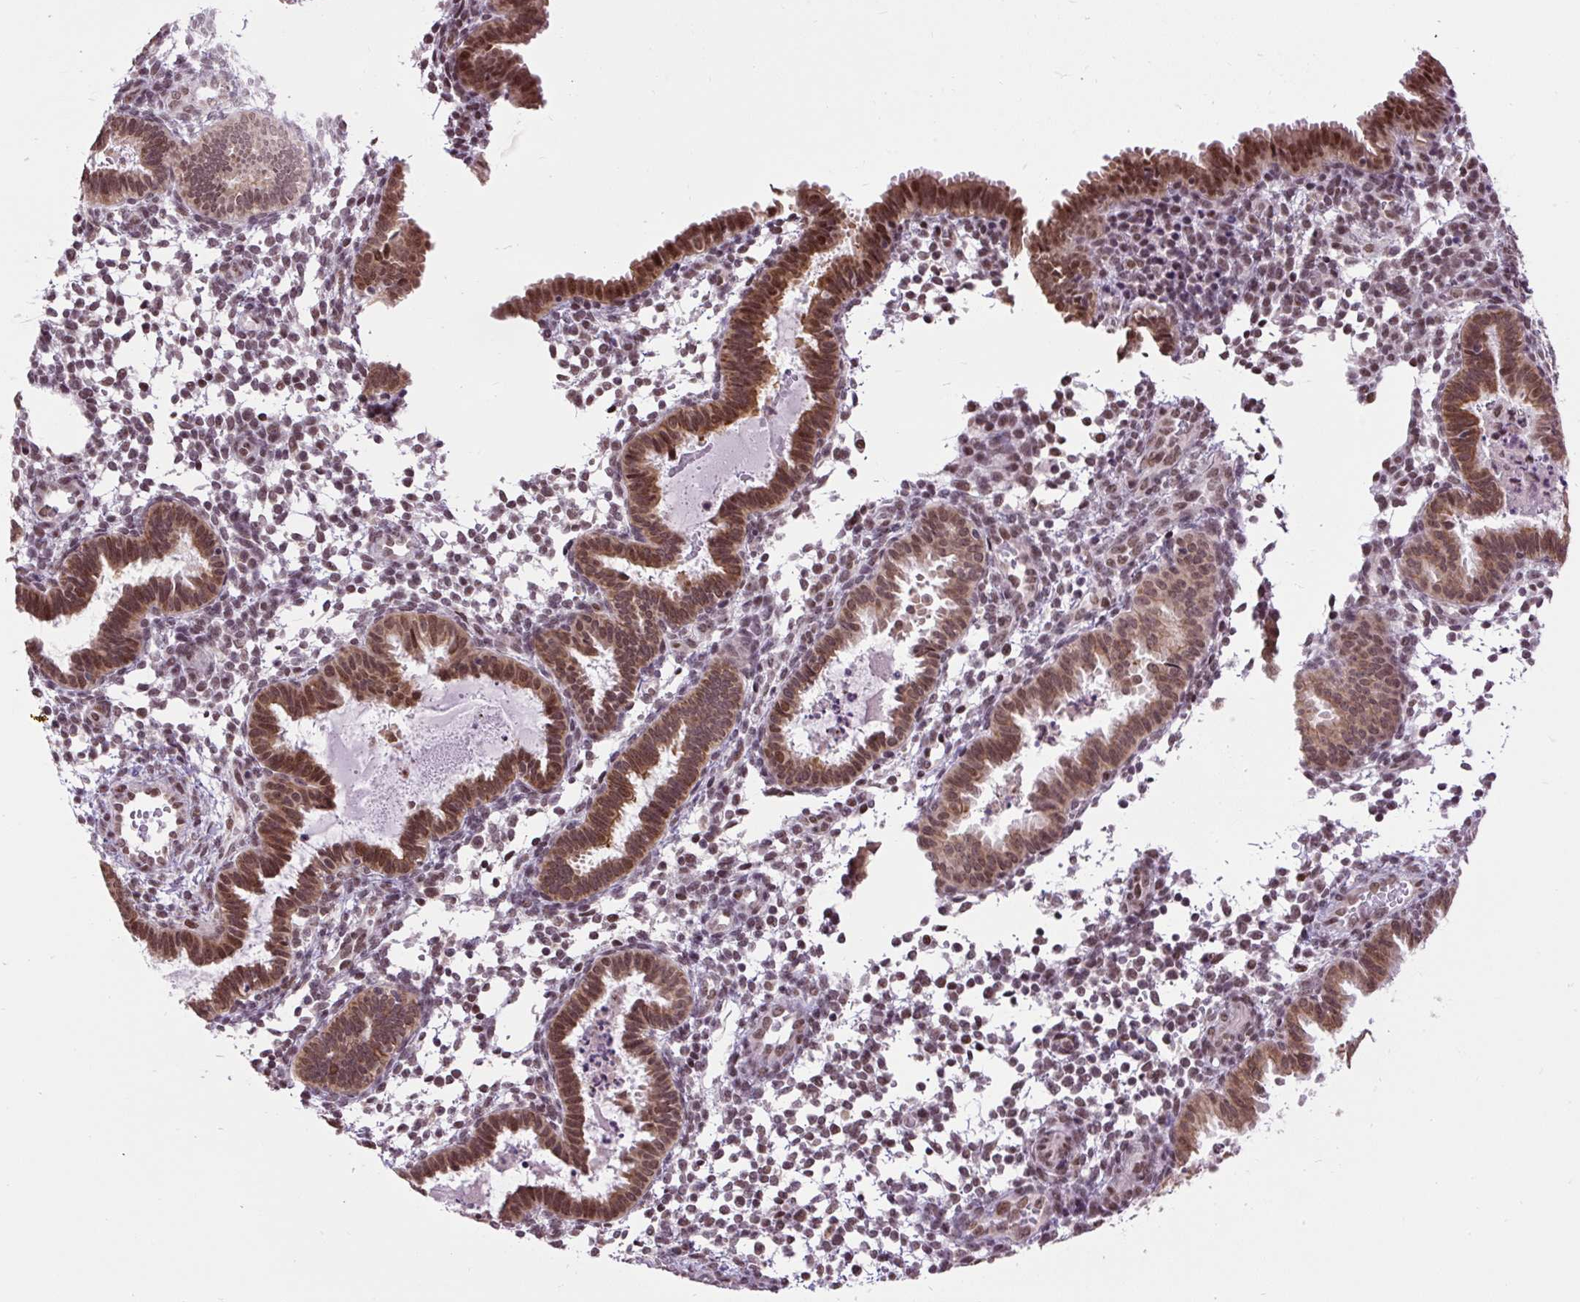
{"staining": {"intensity": "moderate", "quantity": ">75%", "location": "cytoplasmic/membranous,nuclear"}, "tissue": "endometrial cancer", "cell_type": "Tumor cells", "image_type": "cancer", "snomed": [{"axis": "morphology", "description": "Adenocarcinoma, NOS"}, {"axis": "topography", "description": "Uterus"}], "caption": "A brown stain labels moderate cytoplasmic/membranous and nuclear staining of a protein in endometrial cancer (adenocarcinoma) tumor cells.", "gene": "ZNF672", "patient": {"sex": "female", "age": 44}}